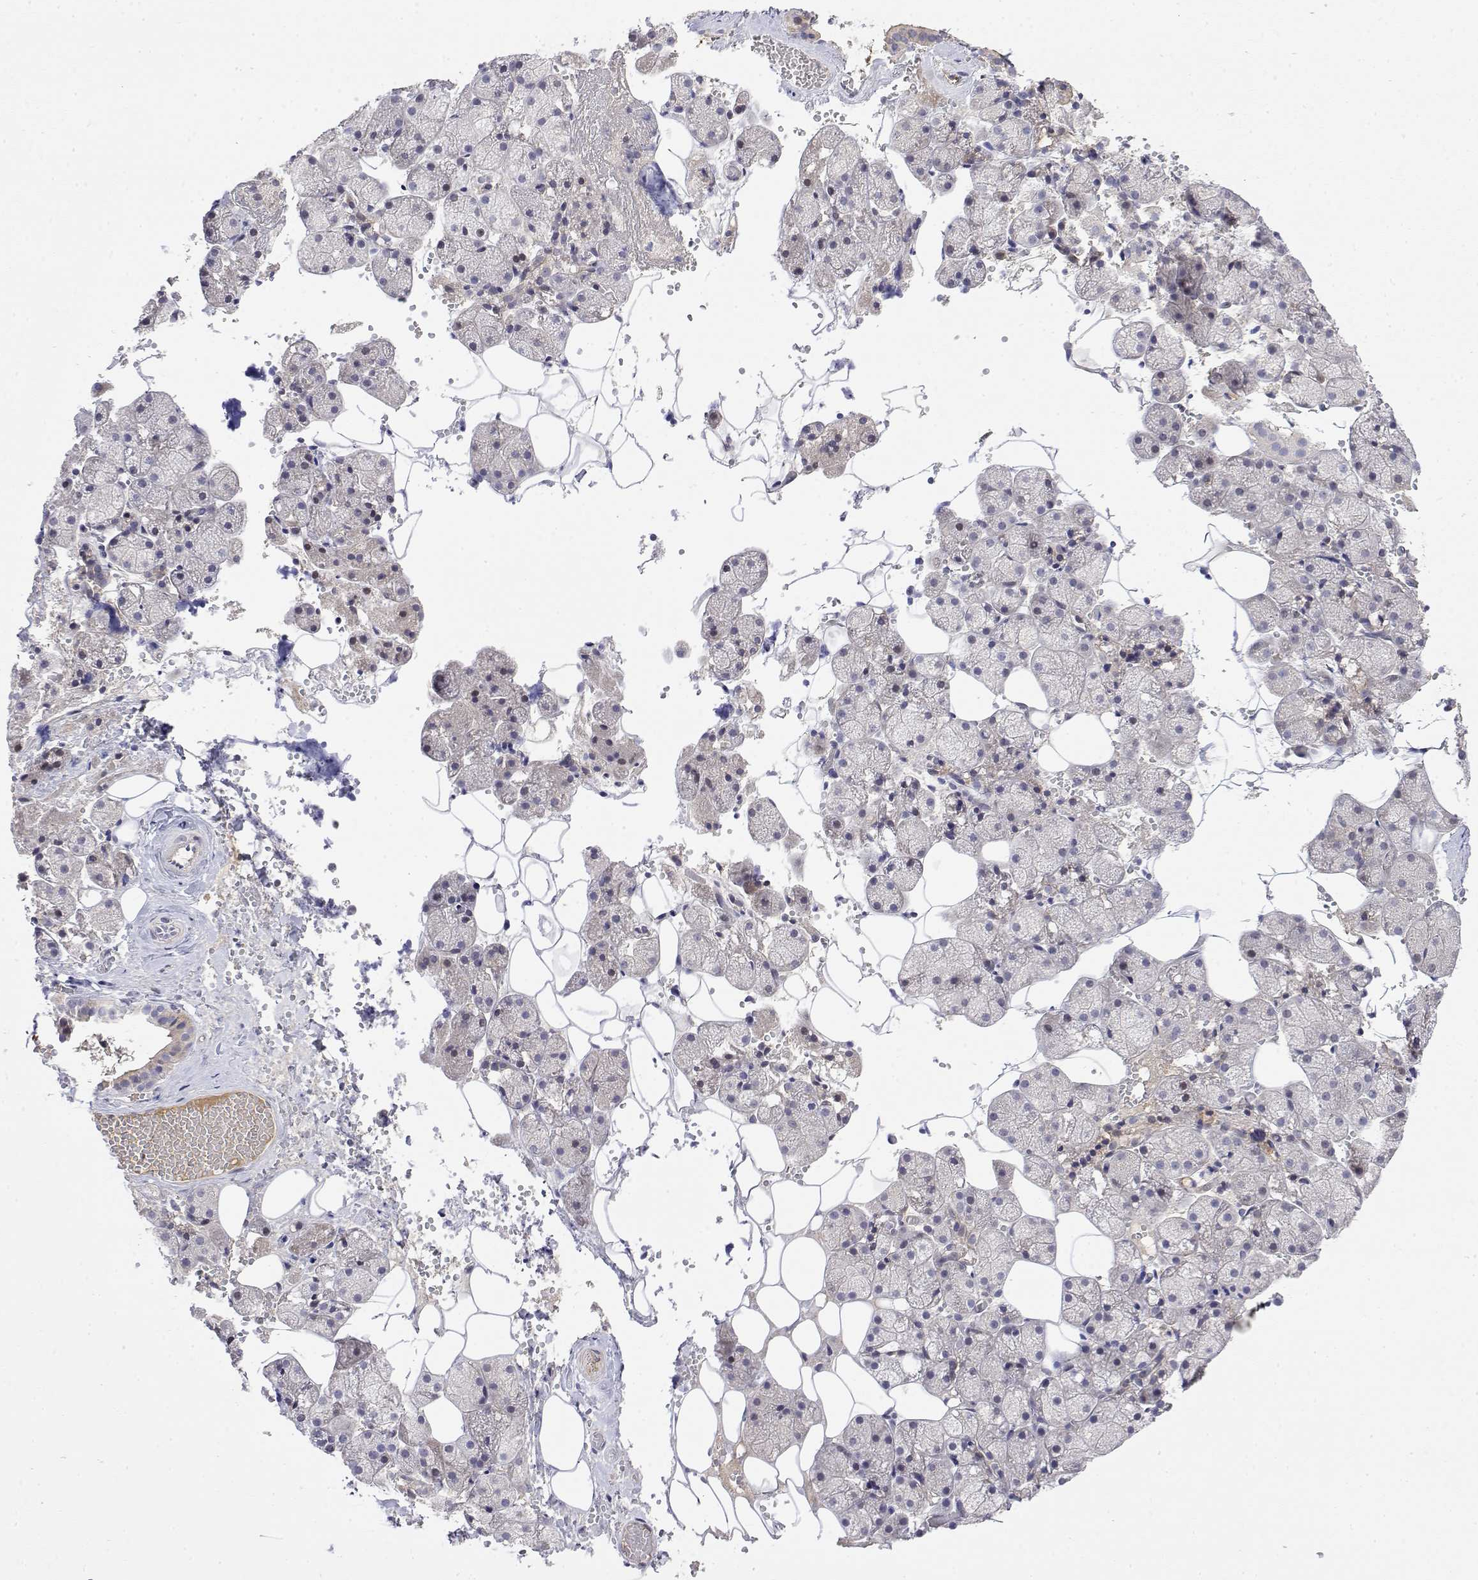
{"staining": {"intensity": "negative", "quantity": "none", "location": "none"}, "tissue": "salivary gland", "cell_type": "Glandular cells", "image_type": "normal", "snomed": [{"axis": "morphology", "description": "Normal tissue, NOS"}, {"axis": "topography", "description": "Salivary gland"}], "caption": "The histopathology image displays no staining of glandular cells in benign salivary gland. The staining is performed using DAB (3,3'-diaminobenzidine) brown chromogen with nuclei counter-stained in using hematoxylin.", "gene": "IGFBP4", "patient": {"sex": "male", "age": 38}}